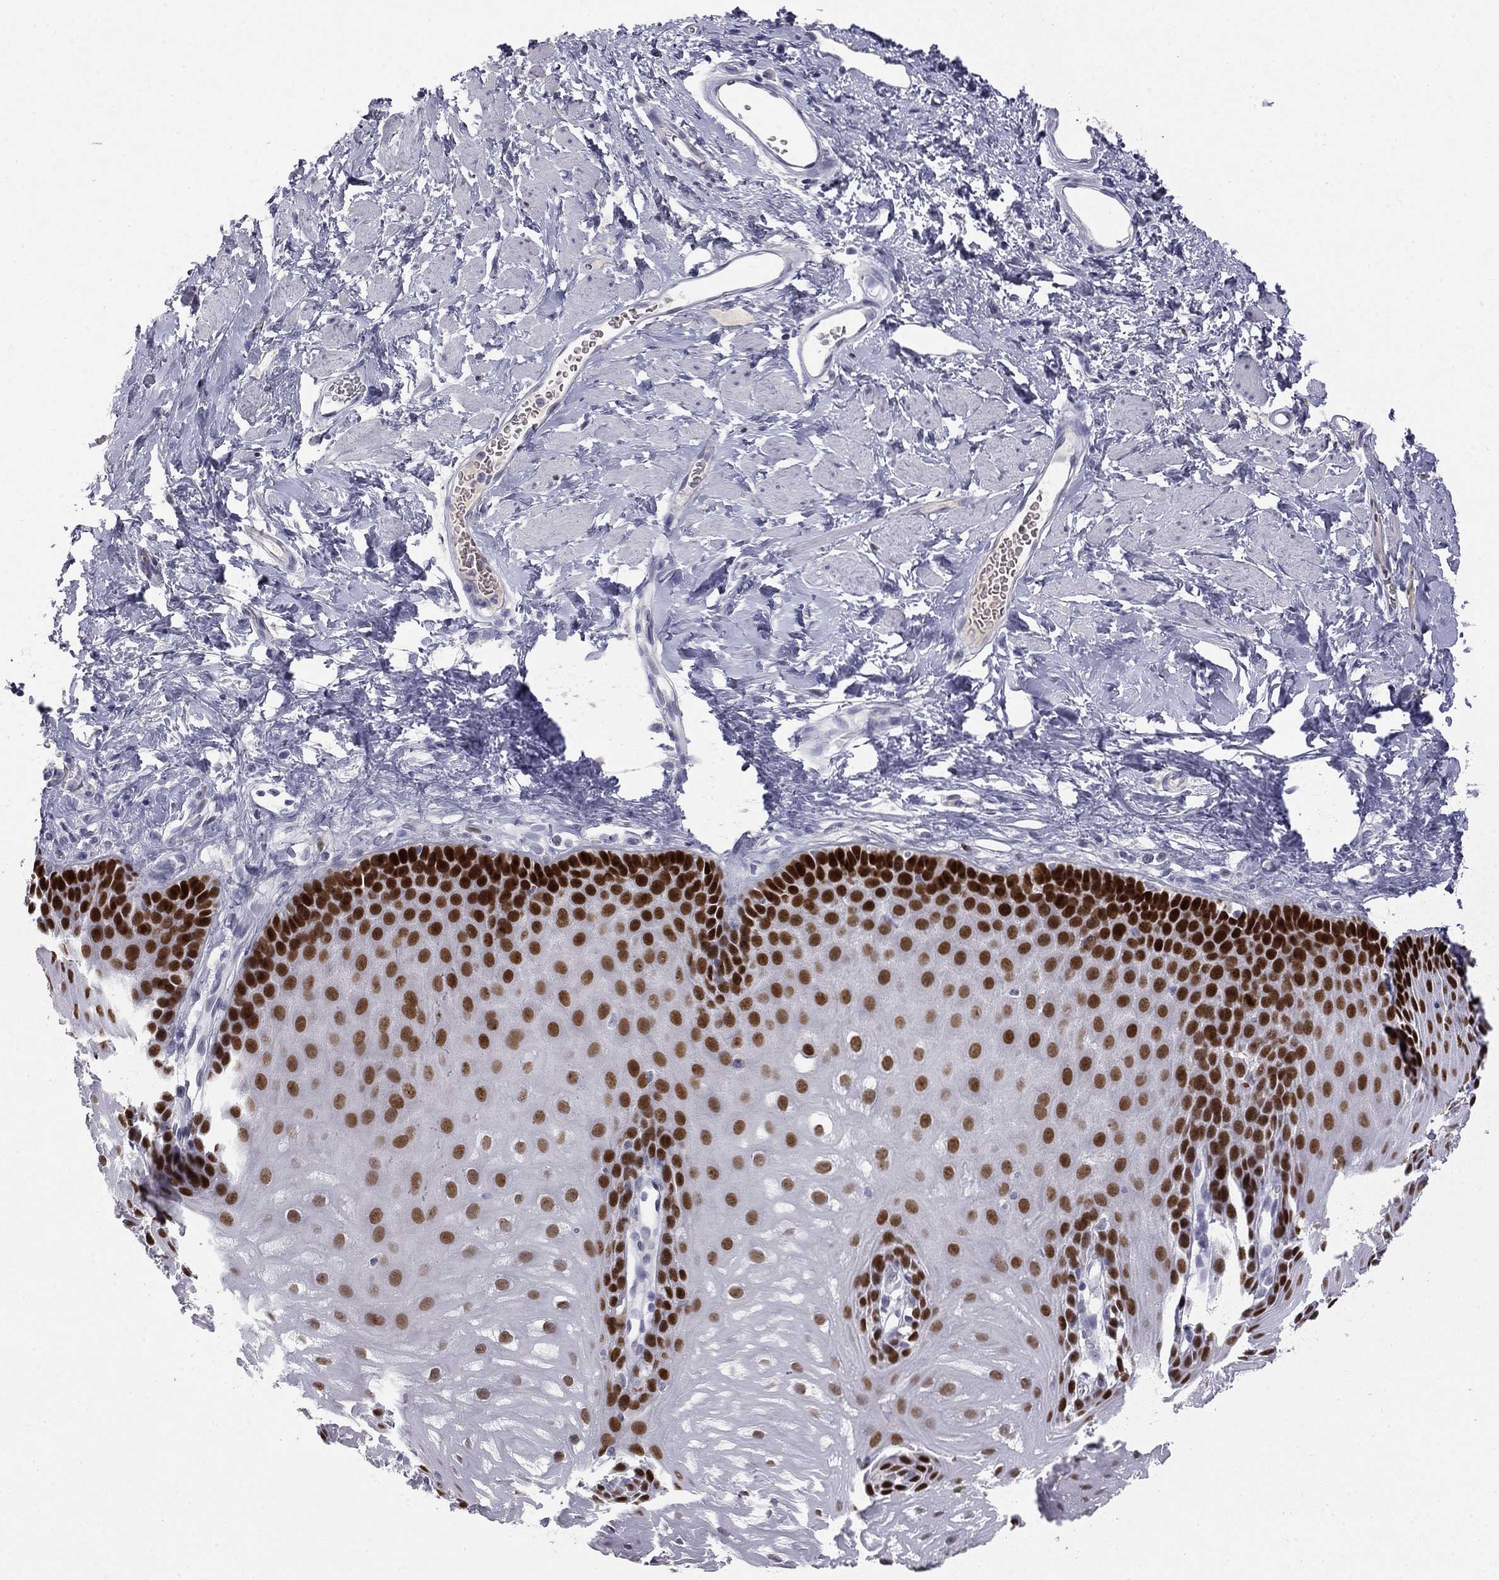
{"staining": {"intensity": "strong", "quantity": "25%-75%", "location": "nuclear"}, "tissue": "esophagus", "cell_type": "Squamous epithelial cells", "image_type": "normal", "snomed": [{"axis": "morphology", "description": "Normal tissue, NOS"}, {"axis": "topography", "description": "Esophagus"}], "caption": "Protein staining by immunohistochemistry shows strong nuclear expression in approximately 25%-75% of squamous epithelial cells in benign esophagus. Nuclei are stained in blue.", "gene": "TFAP2B", "patient": {"sex": "male", "age": 64}}